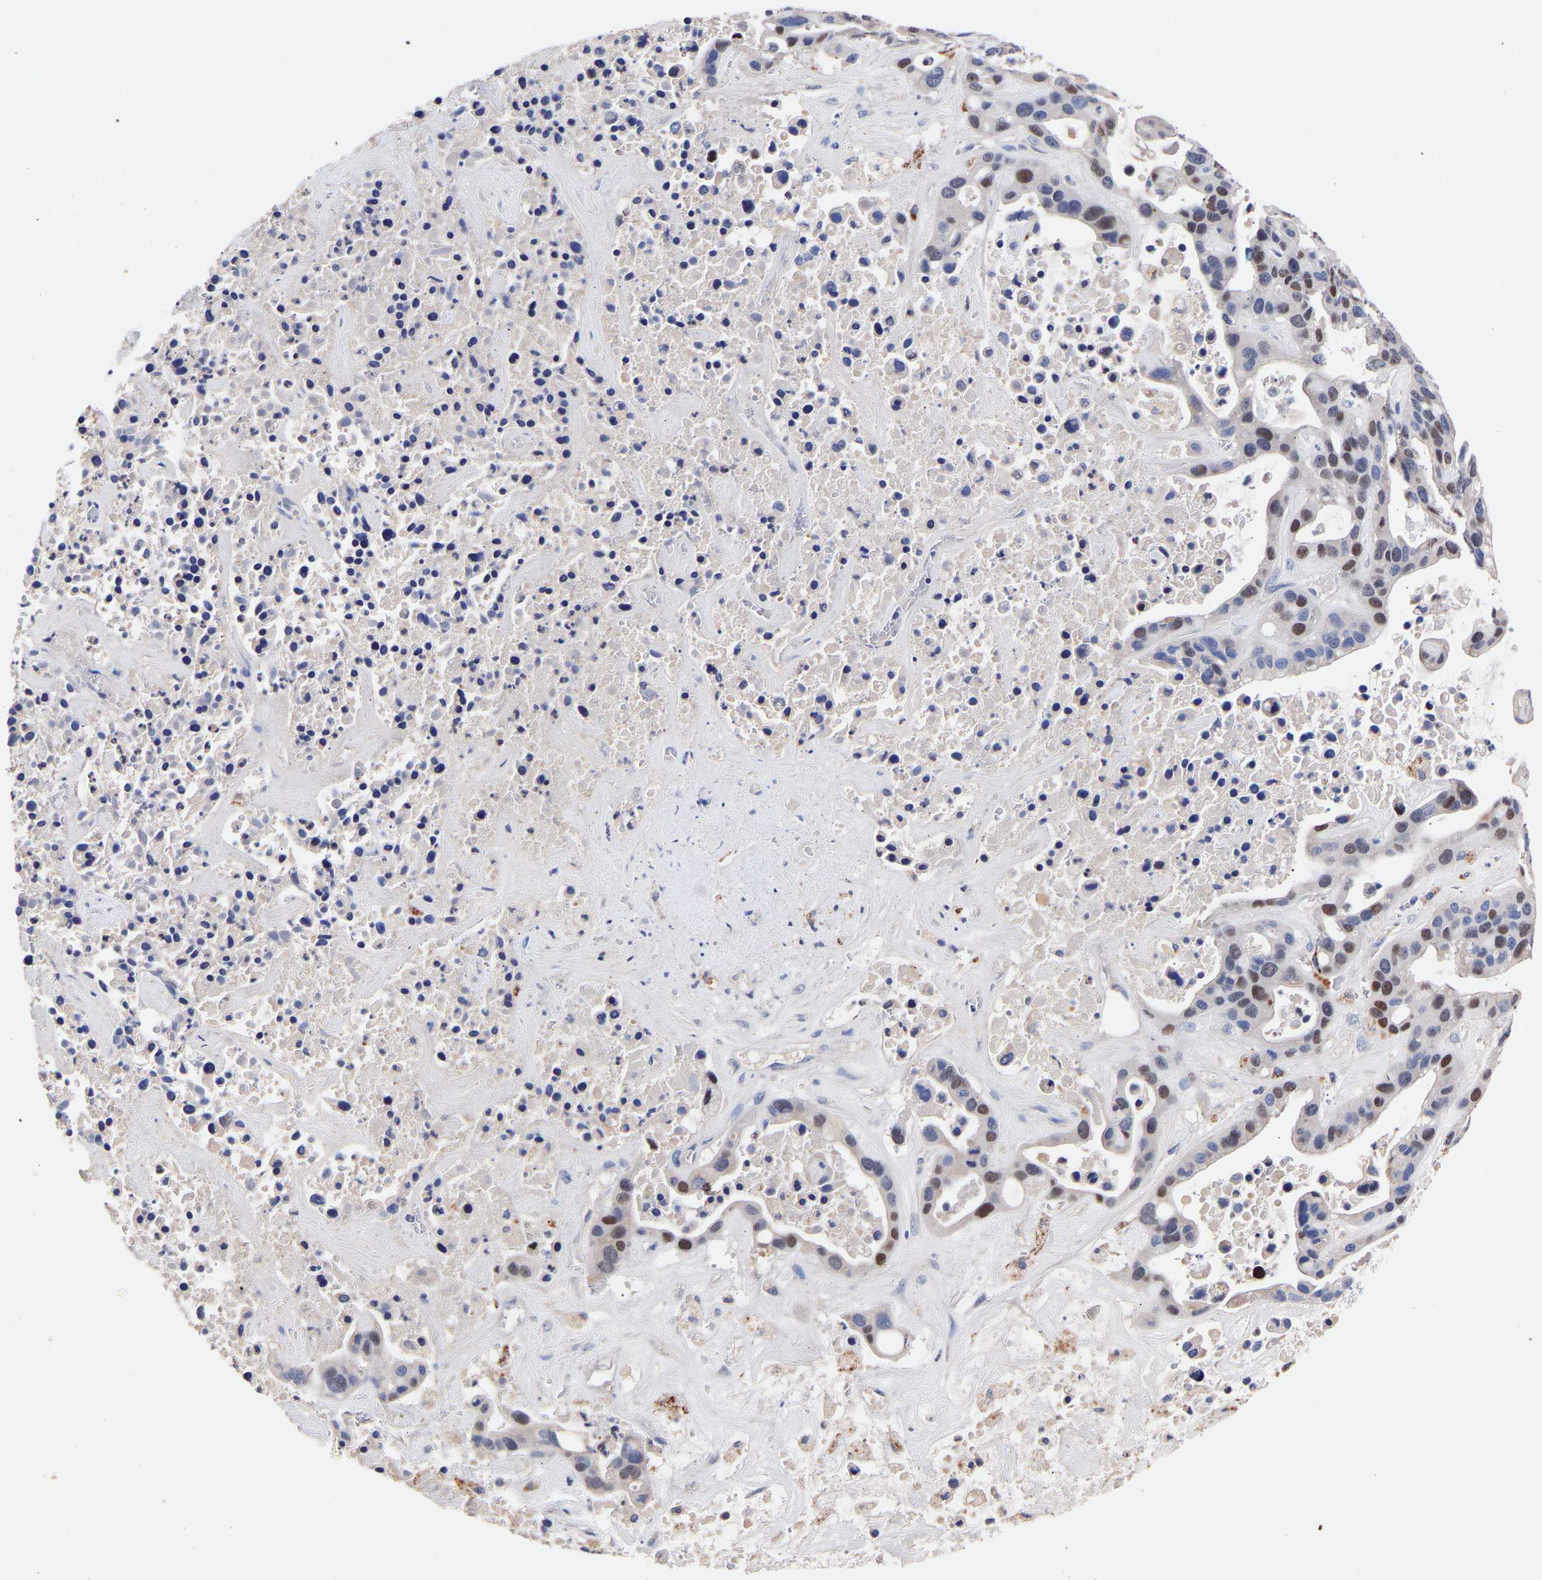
{"staining": {"intensity": "moderate", "quantity": "25%-75%", "location": "nuclear"}, "tissue": "liver cancer", "cell_type": "Tumor cells", "image_type": "cancer", "snomed": [{"axis": "morphology", "description": "Cholangiocarcinoma"}, {"axis": "topography", "description": "Liver"}], "caption": "Immunohistochemistry of human liver cancer exhibits medium levels of moderate nuclear expression in approximately 25%-75% of tumor cells.", "gene": "SEM1", "patient": {"sex": "female", "age": 65}}